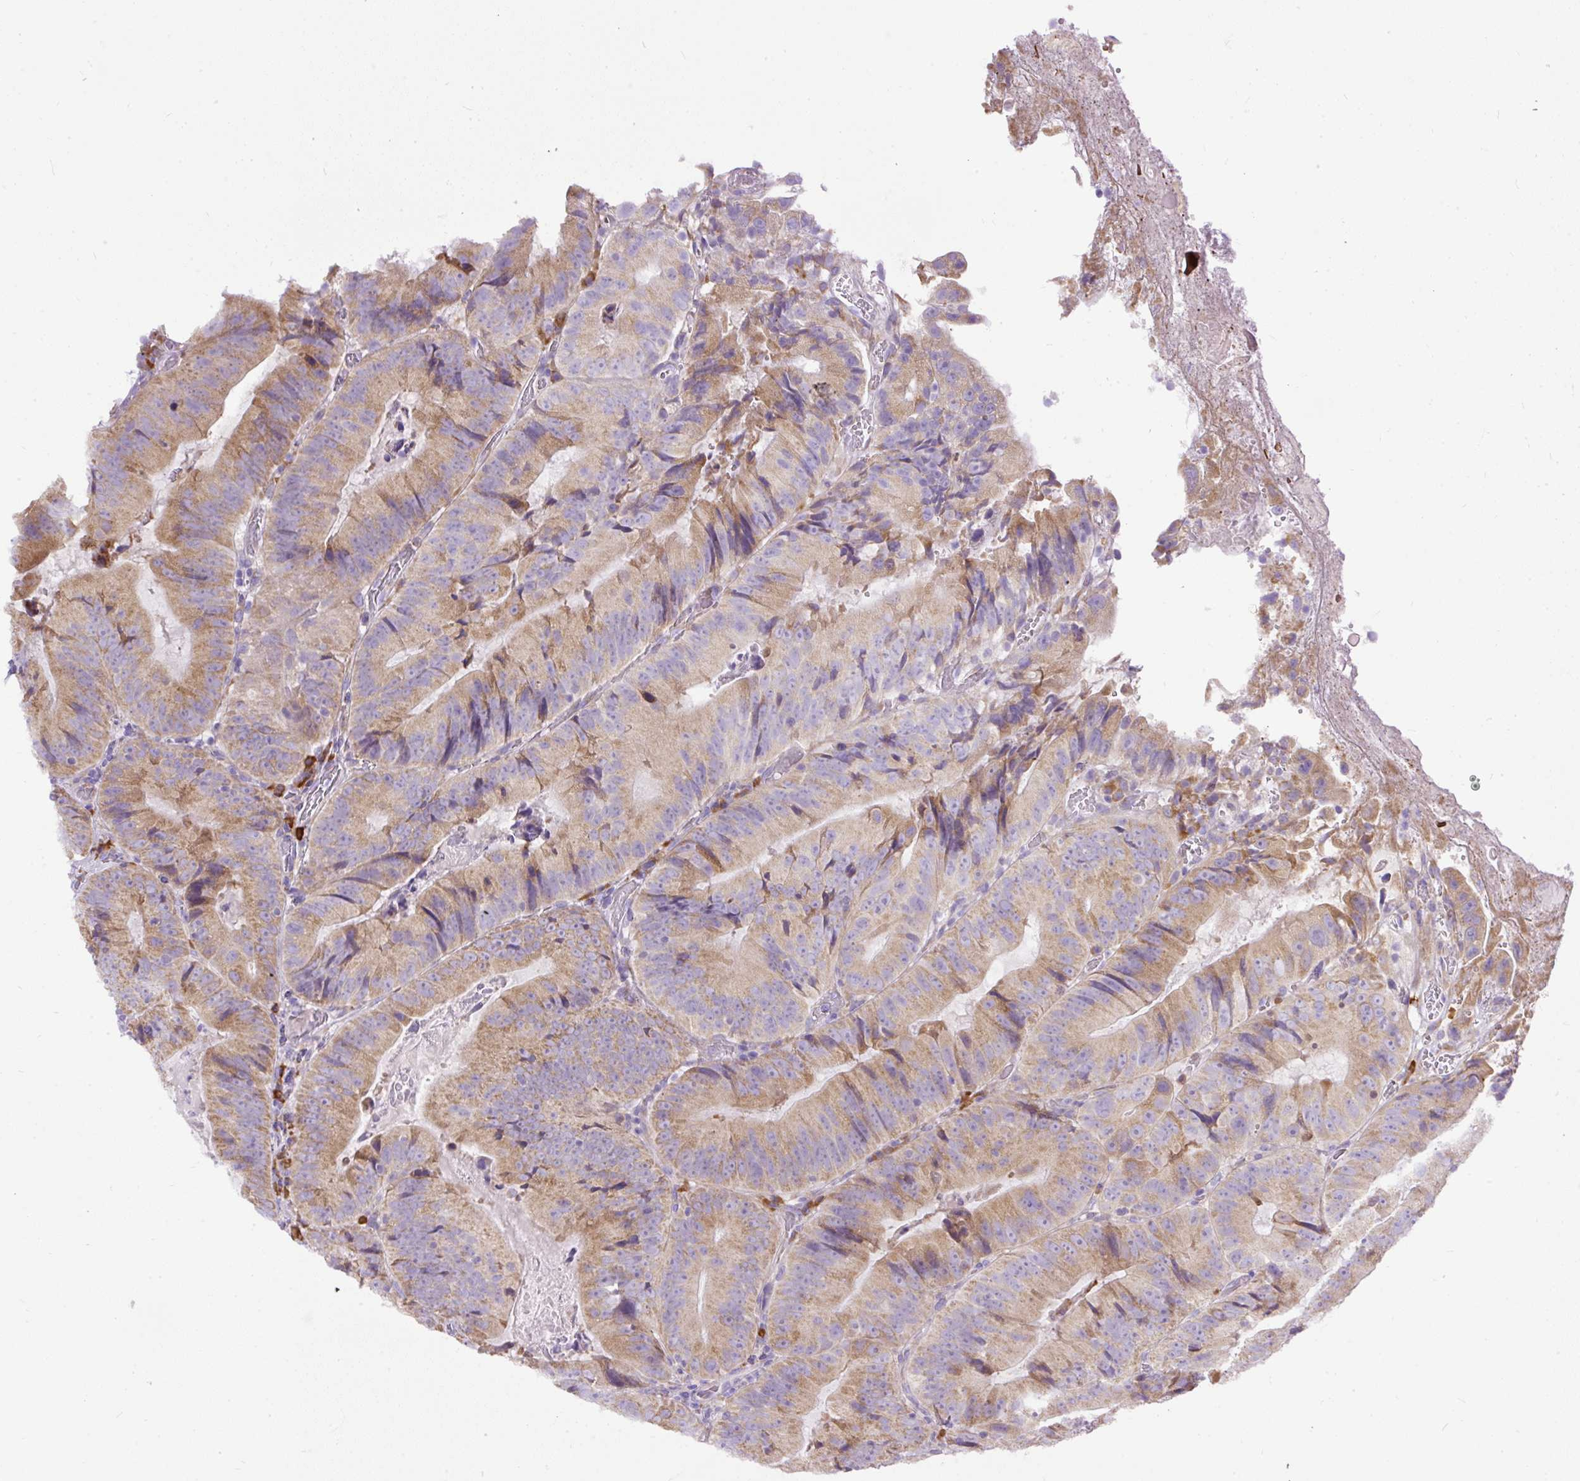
{"staining": {"intensity": "moderate", "quantity": ">75%", "location": "cytoplasmic/membranous"}, "tissue": "colorectal cancer", "cell_type": "Tumor cells", "image_type": "cancer", "snomed": [{"axis": "morphology", "description": "Adenocarcinoma, NOS"}, {"axis": "topography", "description": "Colon"}], "caption": "Colorectal adenocarcinoma stained with a protein marker demonstrates moderate staining in tumor cells.", "gene": "SYBU", "patient": {"sex": "female", "age": 86}}